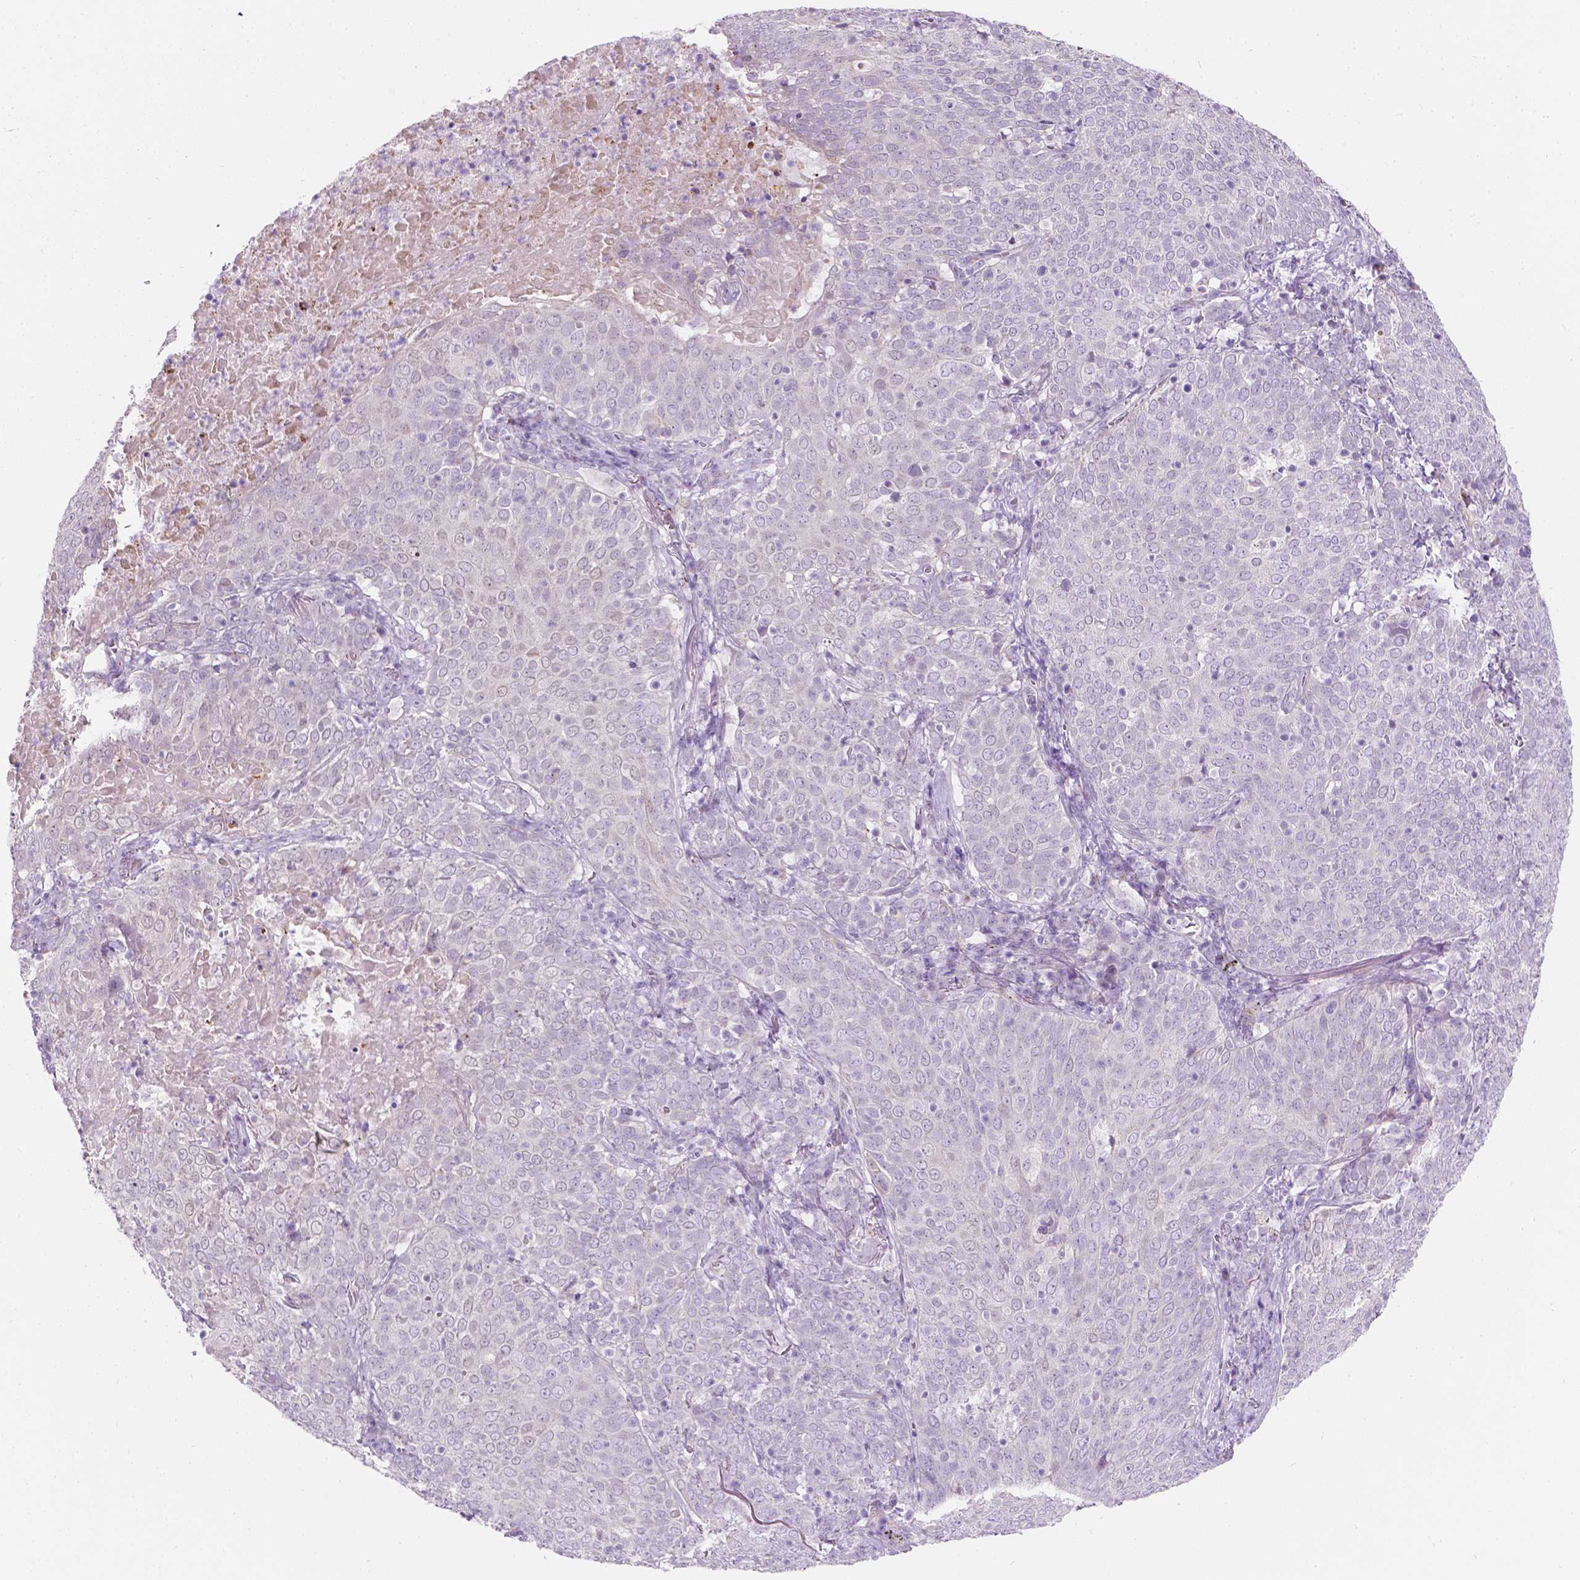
{"staining": {"intensity": "negative", "quantity": "none", "location": "none"}, "tissue": "lung cancer", "cell_type": "Tumor cells", "image_type": "cancer", "snomed": [{"axis": "morphology", "description": "Squamous cell carcinoma, NOS"}, {"axis": "topography", "description": "Lung"}], "caption": "A photomicrograph of lung cancer stained for a protein displays no brown staining in tumor cells.", "gene": "NOS1AP", "patient": {"sex": "male", "age": 82}}